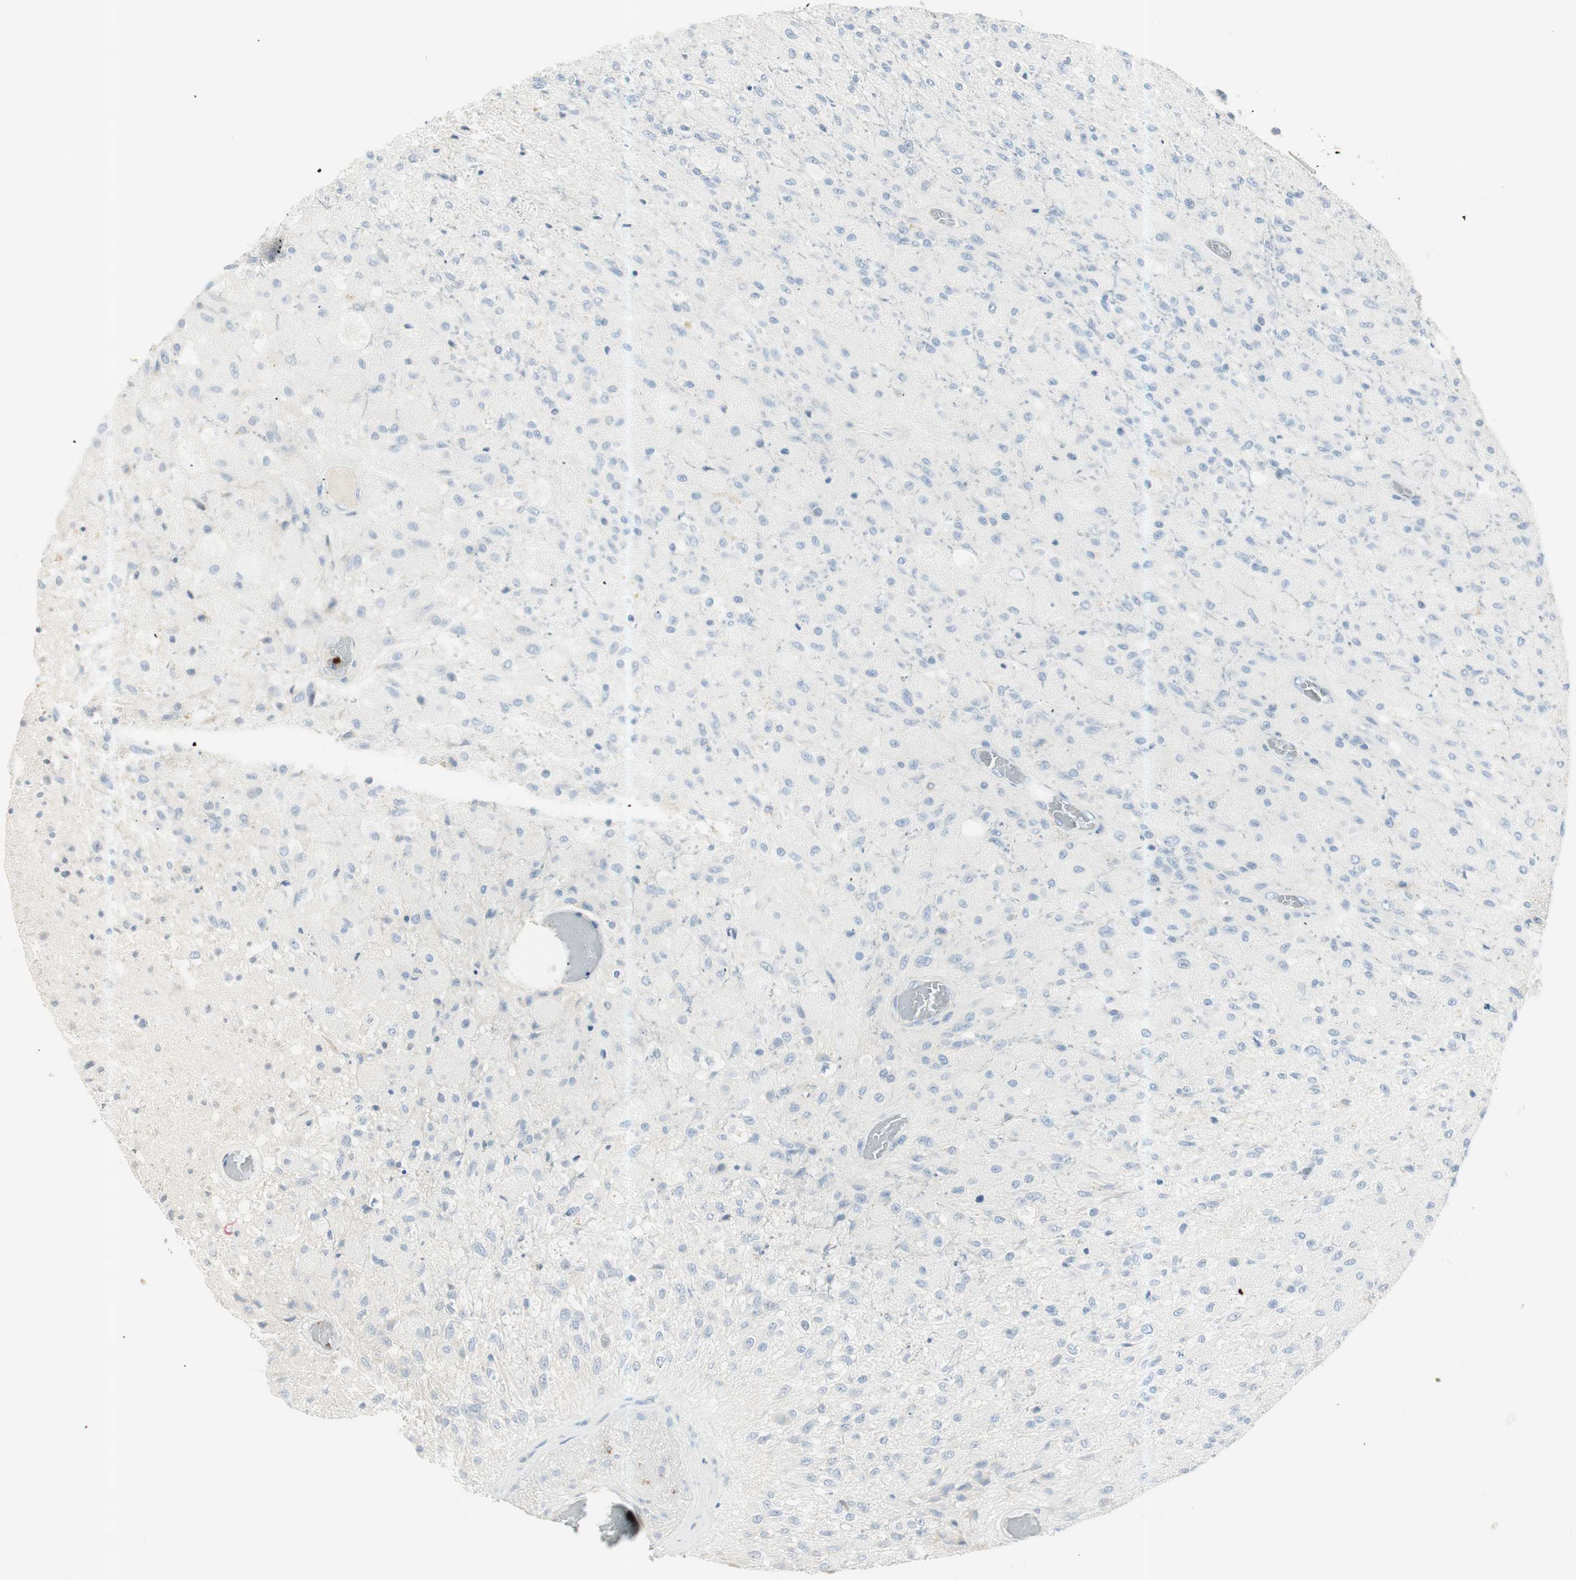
{"staining": {"intensity": "negative", "quantity": "none", "location": "none"}, "tissue": "glioma", "cell_type": "Tumor cells", "image_type": "cancer", "snomed": [{"axis": "morphology", "description": "Normal tissue, NOS"}, {"axis": "morphology", "description": "Glioma, malignant, High grade"}, {"axis": "topography", "description": "Cerebral cortex"}], "caption": "This image is of glioma stained with immunohistochemistry (IHC) to label a protein in brown with the nuclei are counter-stained blue. There is no staining in tumor cells.", "gene": "PRTN3", "patient": {"sex": "male", "age": 77}}